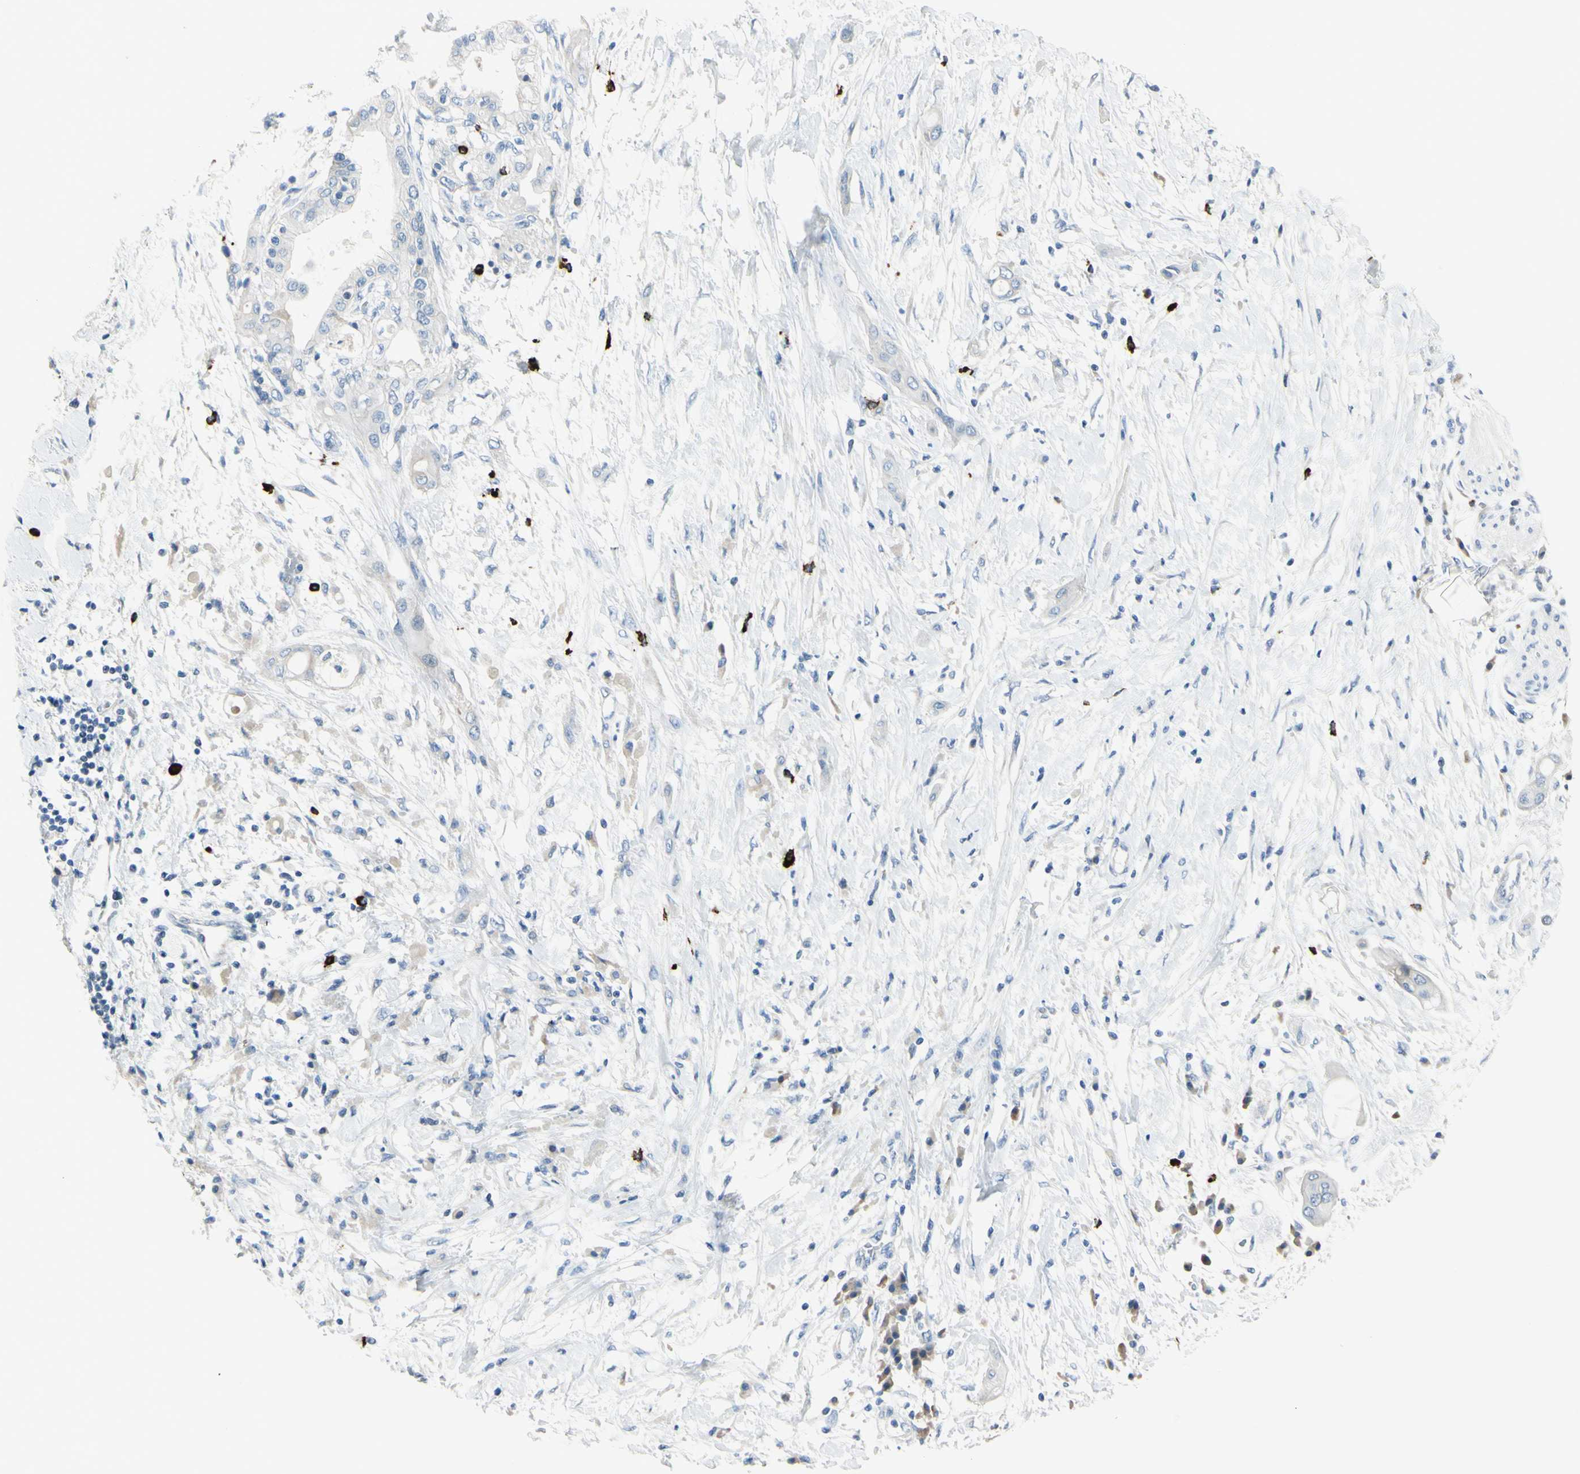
{"staining": {"intensity": "negative", "quantity": "none", "location": "none"}, "tissue": "pancreatic cancer", "cell_type": "Tumor cells", "image_type": "cancer", "snomed": [{"axis": "morphology", "description": "Adenocarcinoma, NOS"}, {"axis": "morphology", "description": "Adenocarcinoma, metastatic, NOS"}, {"axis": "topography", "description": "Lymph node"}, {"axis": "topography", "description": "Pancreas"}, {"axis": "topography", "description": "Duodenum"}], "caption": "This is a image of IHC staining of adenocarcinoma (pancreatic), which shows no staining in tumor cells. (DAB (3,3'-diaminobenzidine) immunohistochemistry, high magnification).", "gene": "DLG4", "patient": {"sex": "female", "age": 64}}